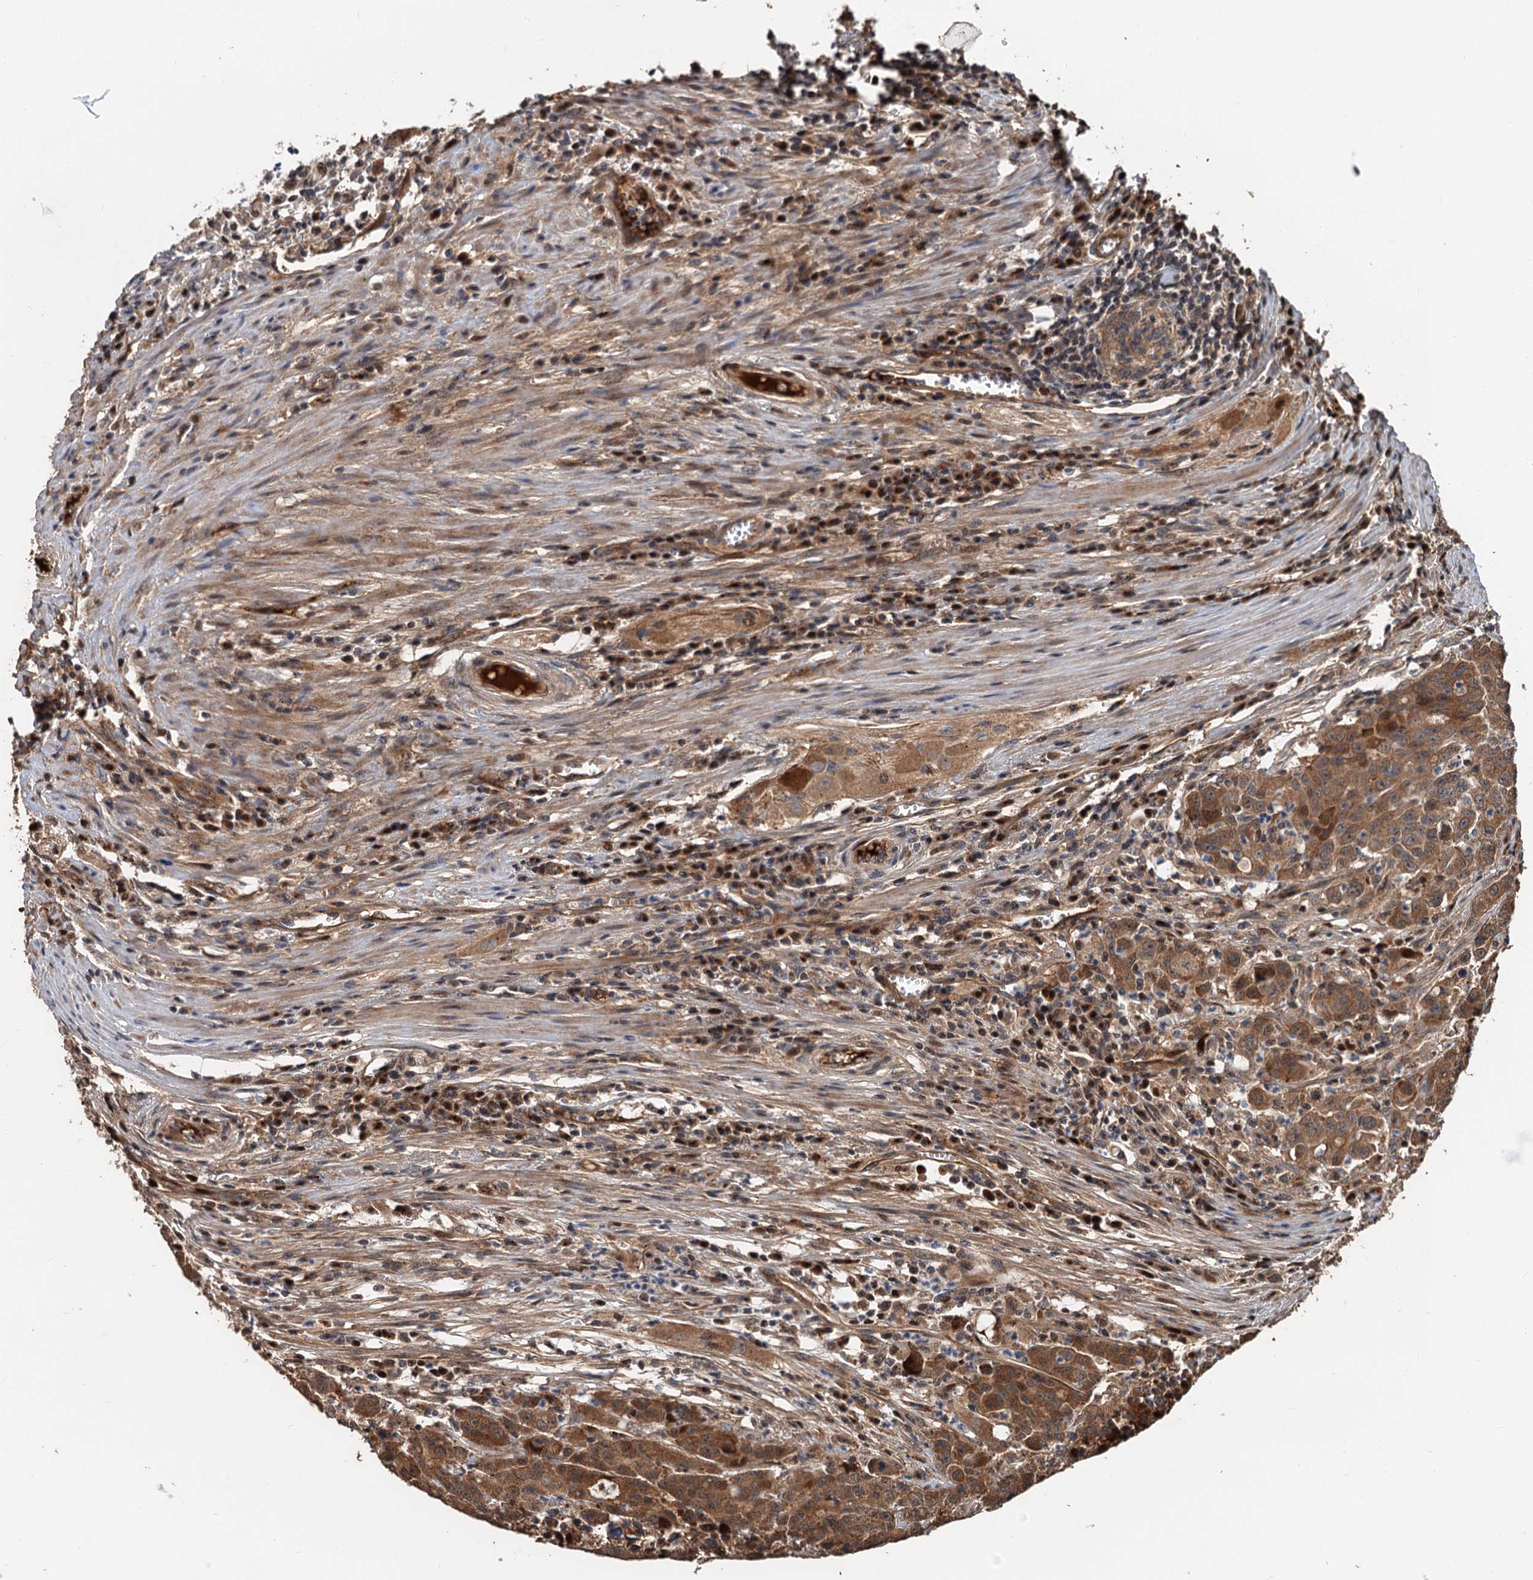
{"staining": {"intensity": "moderate", "quantity": ">75%", "location": "cytoplasmic/membranous"}, "tissue": "colorectal cancer", "cell_type": "Tumor cells", "image_type": "cancer", "snomed": [{"axis": "morphology", "description": "Adenocarcinoma, NOS"}, {"axis": "topography", "description": "Colon"}], "caption": "Adenocarcinoma (colorectal) stained with IHC exhibits moderate cytoplasmic/membranous positivity in about >75% of tumor cells.", "gene": "DEXI", "patient": {"sex": "male", "age": 62}}